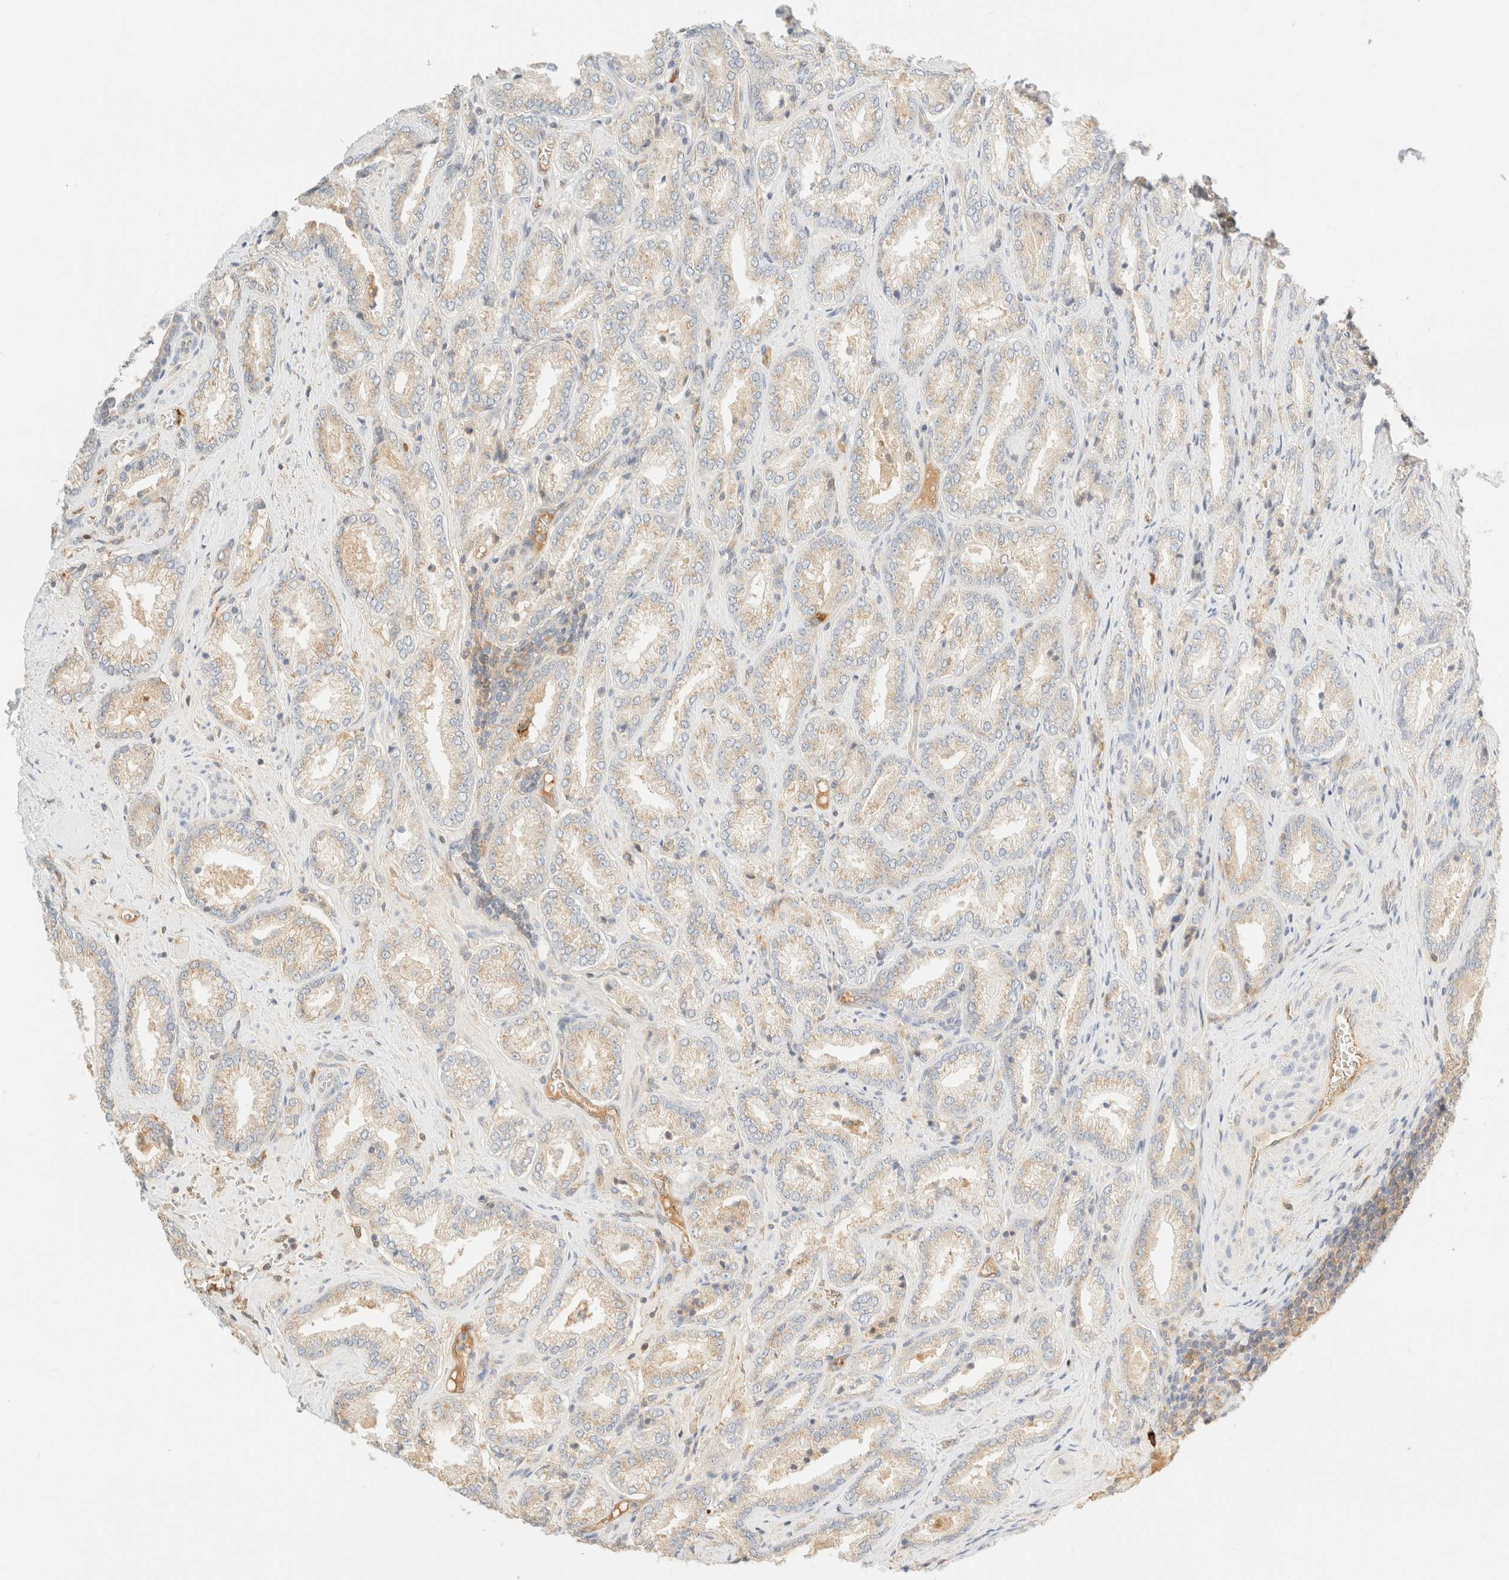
{"staining": {"intensity": "weak", "quantity": "25%-75%", "location": "cytoplasmic/membranous"}, "tissue": "prostate cancer", "cell_type": "Tumor cells", "image_type": "cancer", "snomed": [{"axis": "morphology", "description": "Adenocarcinoma, Low grade"}, {"axis": "topography", "description": "Prostate"}], "caption": "Weak cytoplasmic/membranous protein positivity is present in about 25%-75% of tumor cells in prostate cancer.", "gene": "FHOD1", "patient": {"sex": "male", "age": 62}}